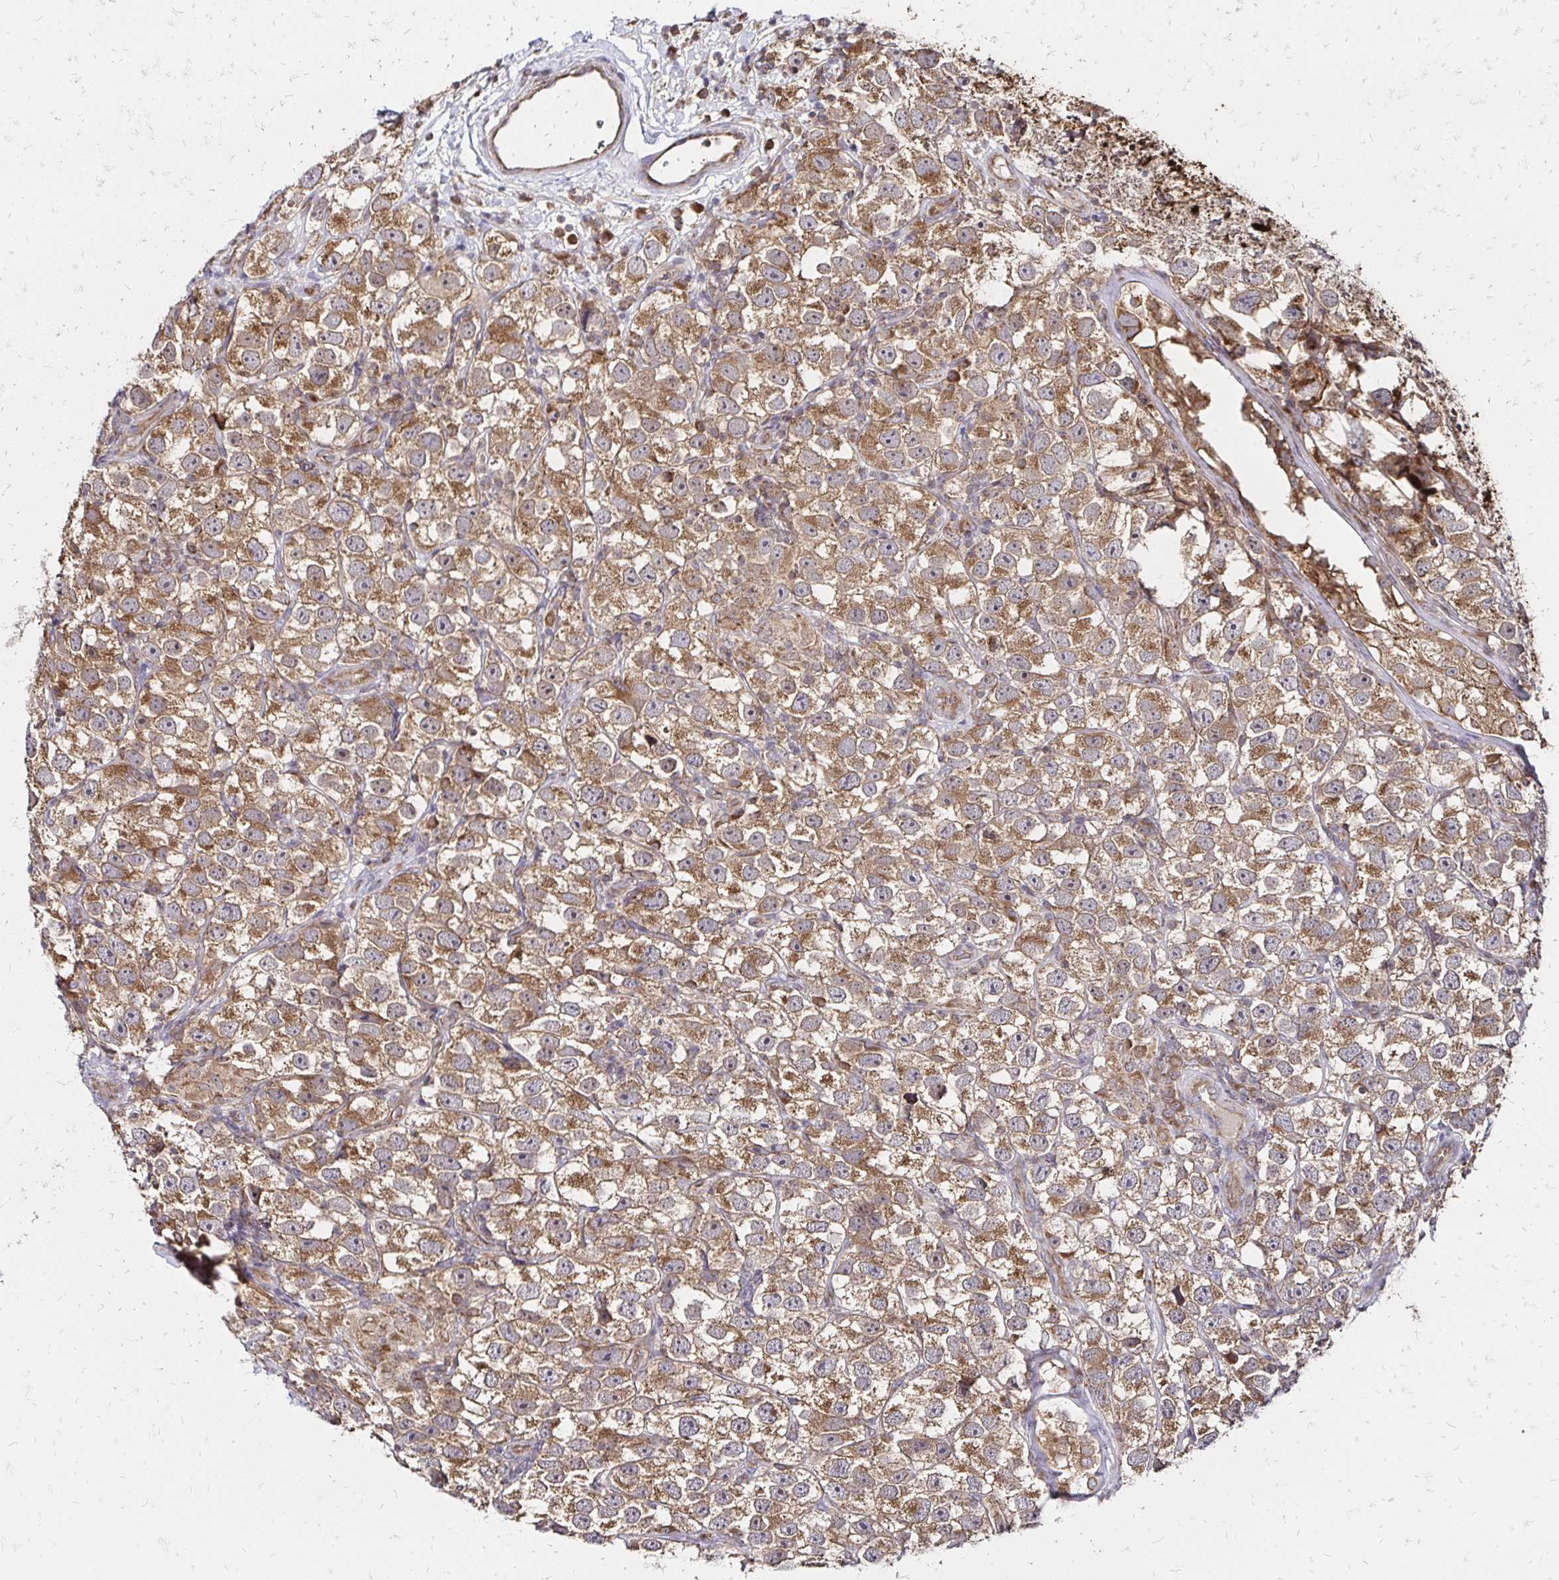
{"staining": {"intensity": "moderate", "quantity": ">75%", "location": "cytoplasmic/membranous"}, "tissue": "testis cancer", "cell_type": "Tumor cells", "image_type": "cancer", "snomed": [{"axis": "morphology", "description": "Seminoma, NOS"}, {"axis": "topography", "description": "Testis"}], "caption": "Immunohistochemical staining of testis cancer demonstrates medium levels of moderate cytoplasmic/membranous staining in about >75% of tumor cells.", "gene": "ZW10", "patient": {"sex": "male", "age": 26}}